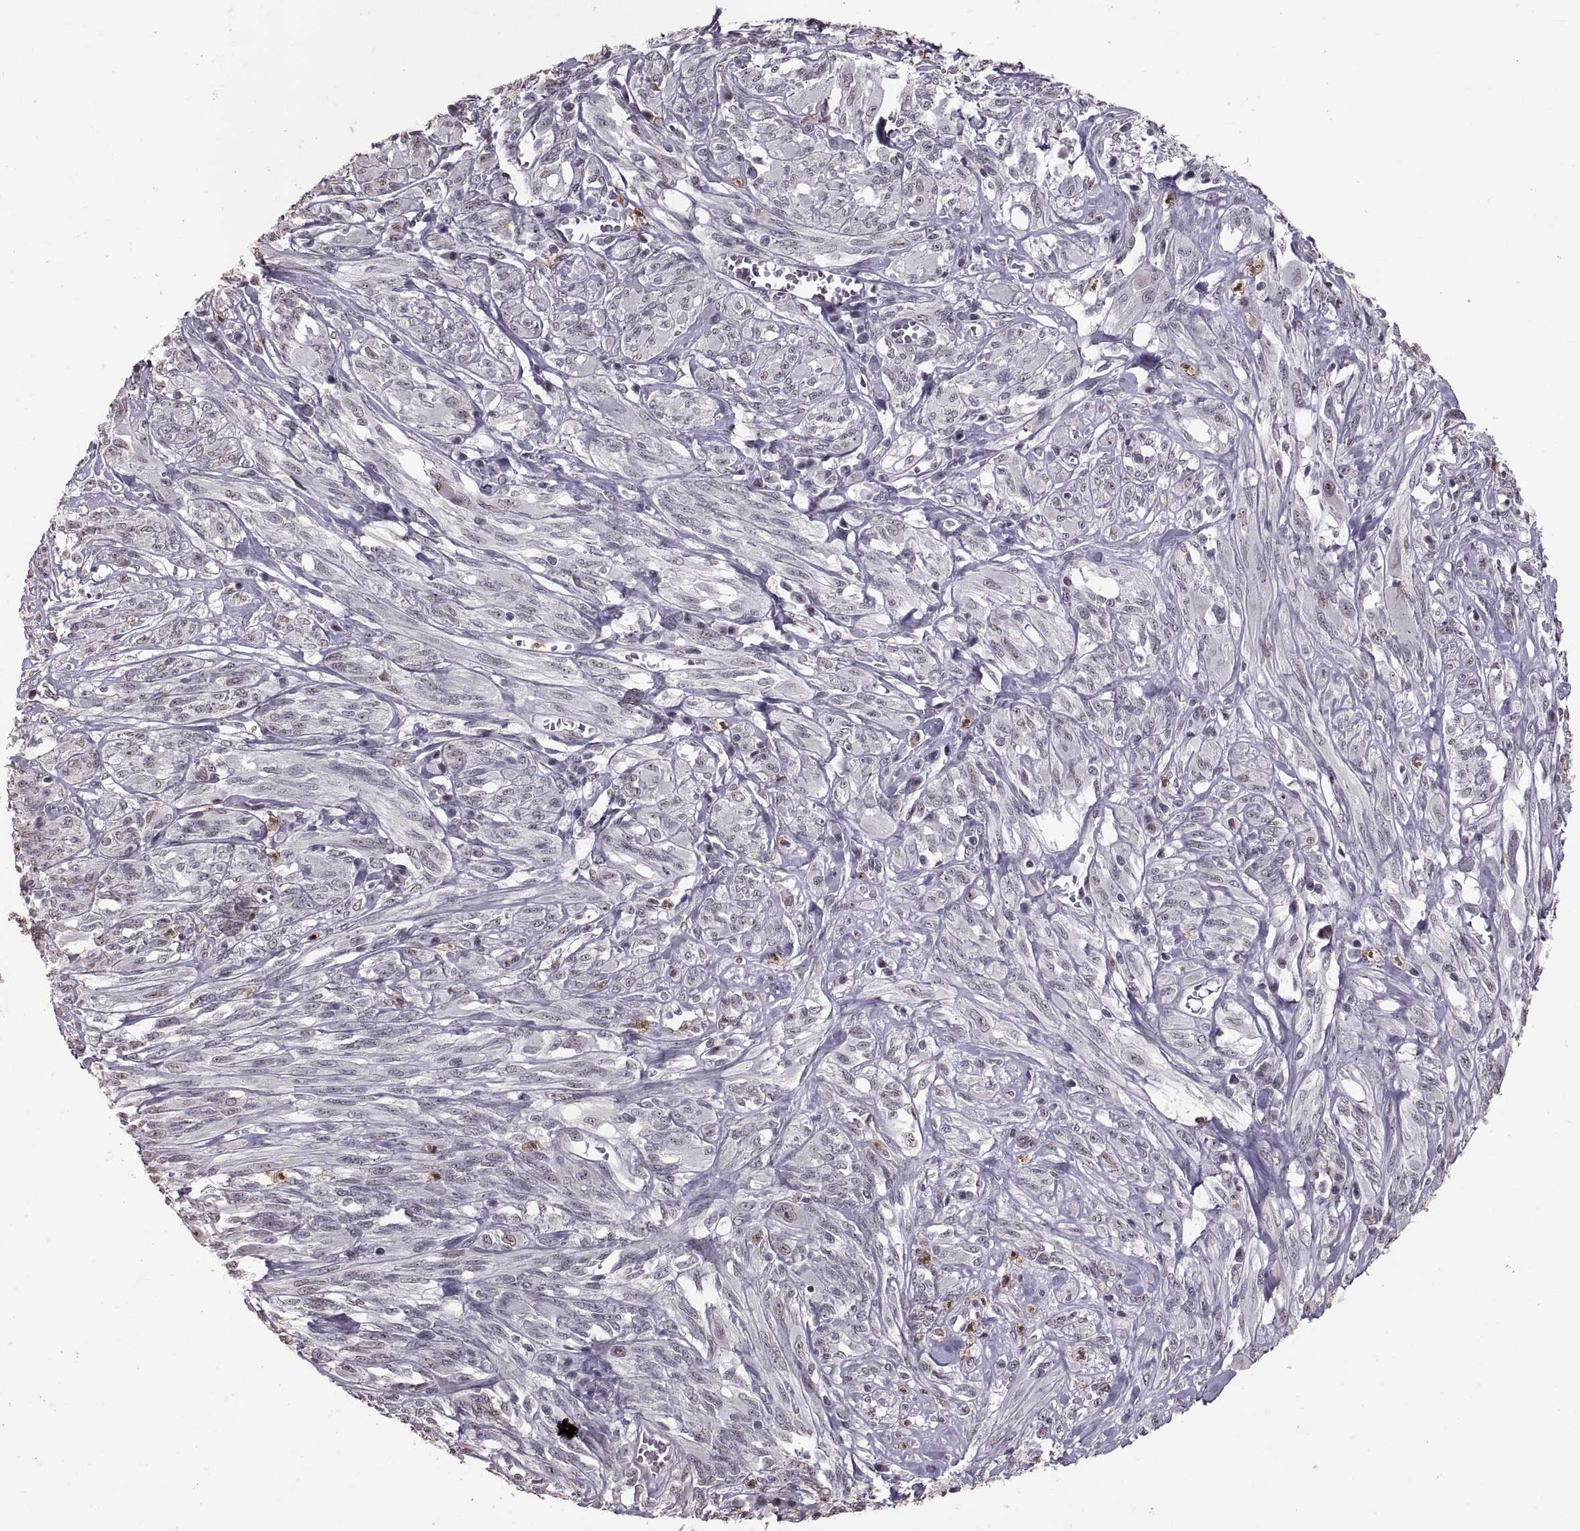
{"staining": {"intensity": "negative", "quantity": "none", "location": "none"}, "tissue": "melanoma", "cell_type": "Tumor cells", "image_type": "cancer", "snomed": [{"axis": "morphology", "description": "Malignant melanoma, NOS"}, {"axis": "topography", "description": "Skin"}], "caption": "An image of human melanoma is negative for staining in tumor cells. The staining is performed using DAB brown chromogen with nuclei counter-stained in using hematoxylin.", "gene": "PALS1", "patient": {"sex": "female", "age": 91}}